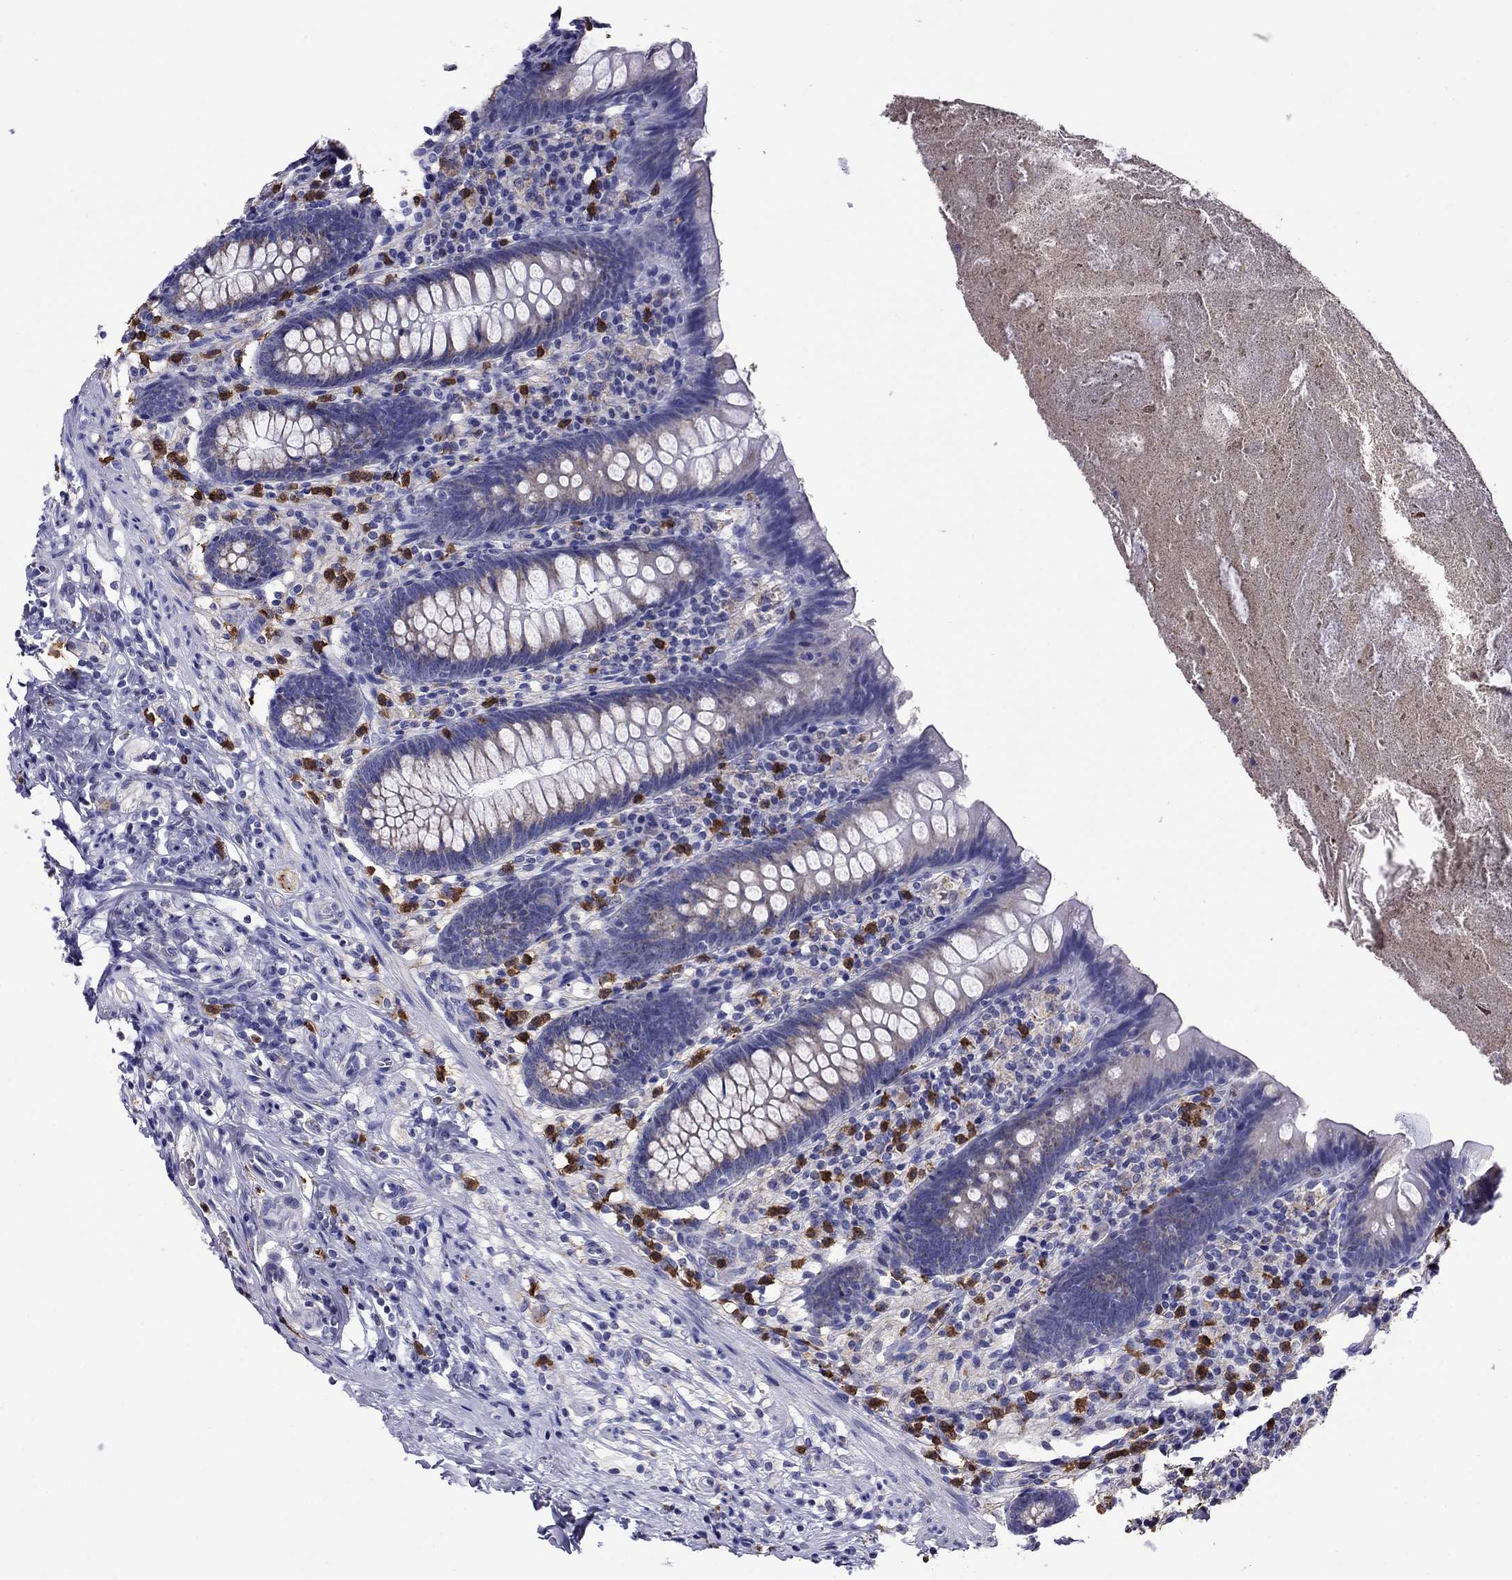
{"staining": {"intensity": "weak", "quantity": "<25%", "location": "cytoplasmic/membranous"}, "tissue": "appendix", "cell_type": "Glandular cells", "image_type": "normal", "snomed": [{"axis": "morphology", "description": "Normal tissue, NOS"}, {"axis": "topography", "description": "Appendix"}], "caption": "Protein analysis of benign appendix demonstrates no significant staining in glandular cells. The staining was performed using DAB to visualize the protein expression in brown, while the nuclei were stained in blue with hematoxylin (Magnification: 20x).", "gene": "SCG2", "patient": {"sex": "male", "age": 47}}